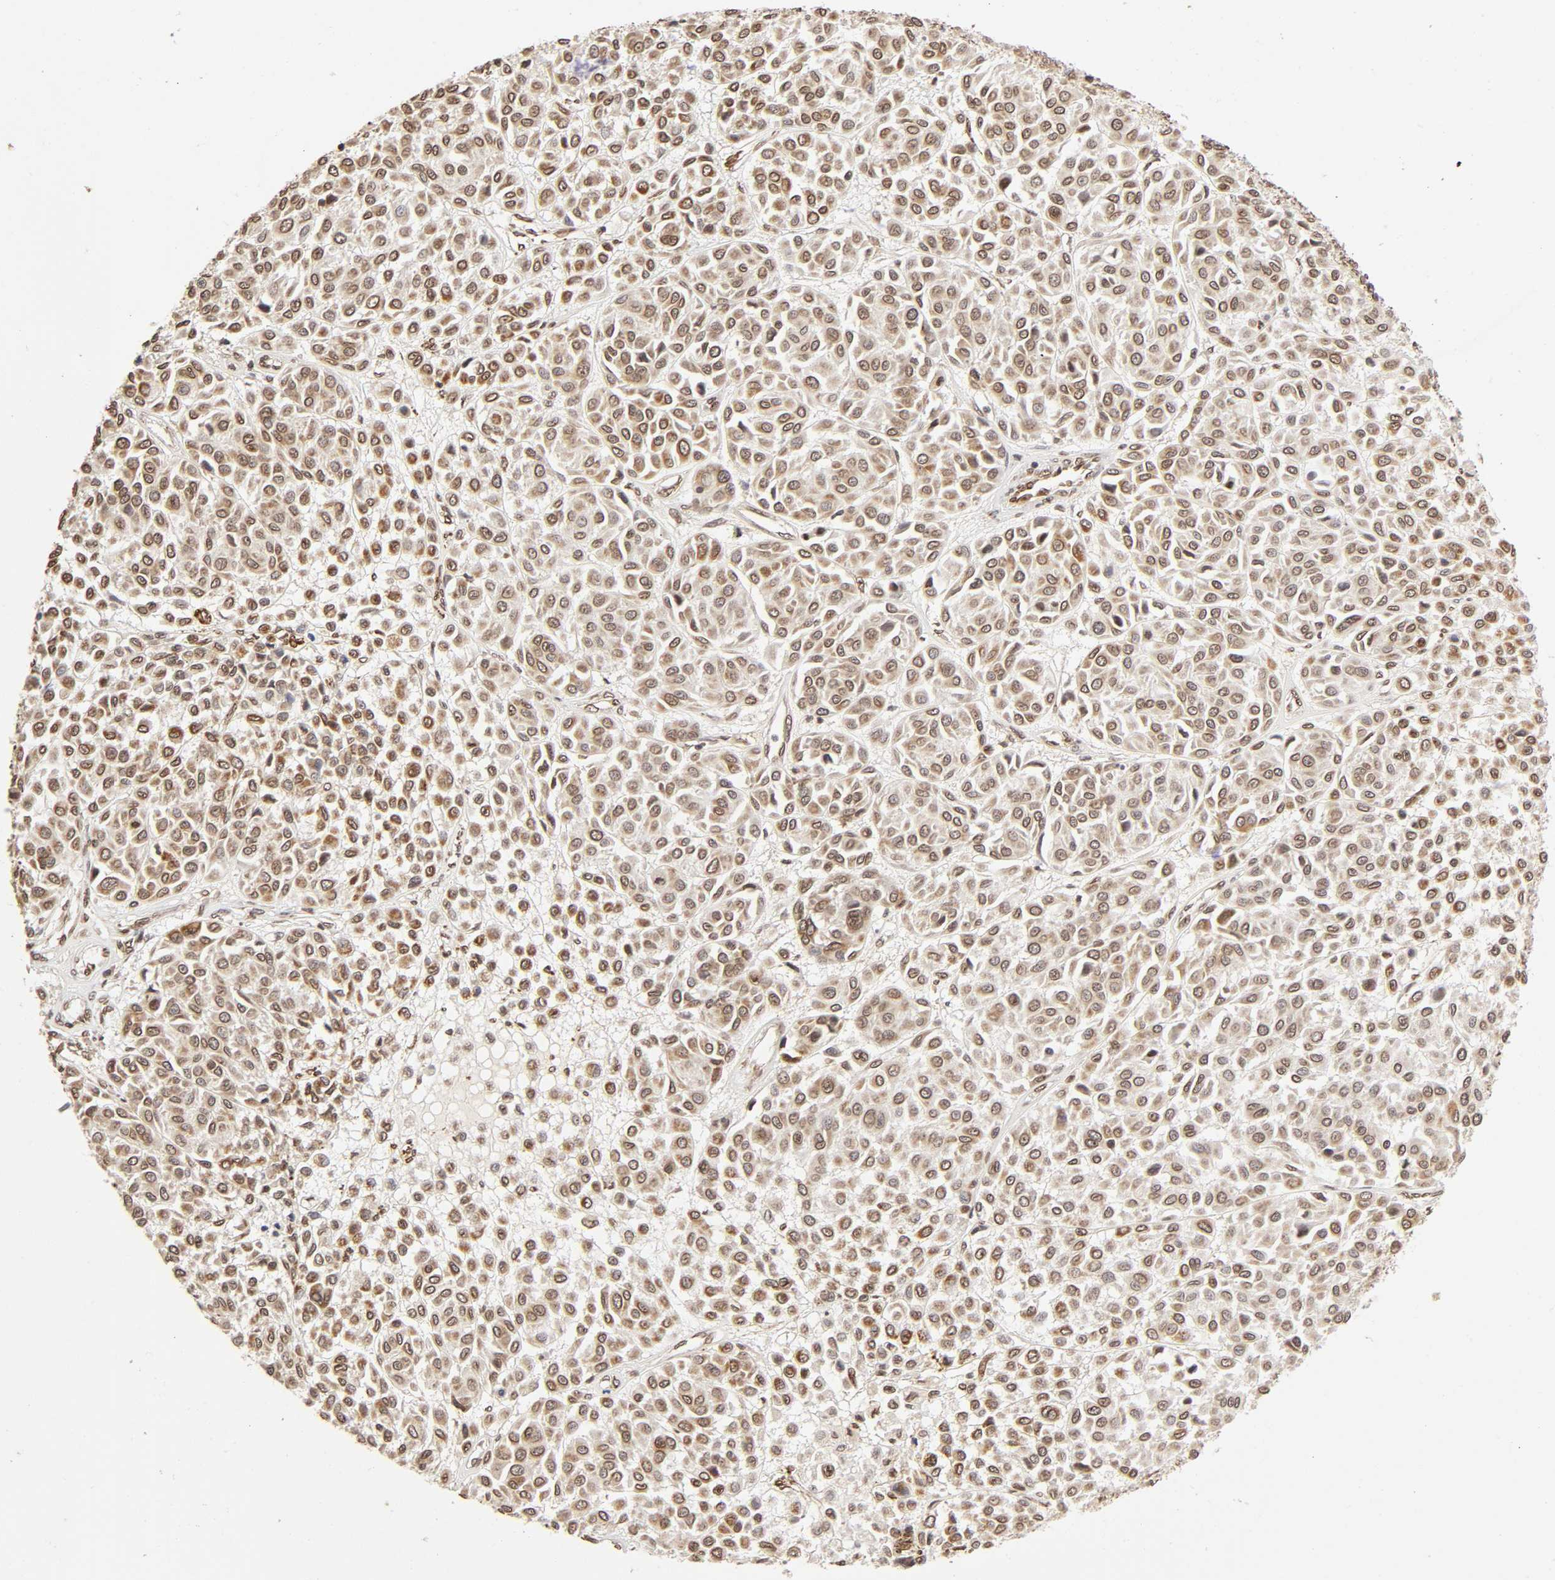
{"staining": {"intensity": "weak", "quantity": ">75%", "location": "cytoplasmic/membranous,nuclear"}, "tissue": "melanoma", "cell_type": "Tumor cells", "image_type": "cancer", "snomed": [{"axis": "morphology", "description": "Malignant melanoma, Metastatic site"}, {"axis": "topography", "description": "Soft tissue"}], "caption": "A low amount of weak cytoplasmic/membranous and nuclear staining is present in approximately >75% of tumor cells in melanoma tissue.", "gene": "MLLT6", "patient": {"sex": "male", "age": 41}}